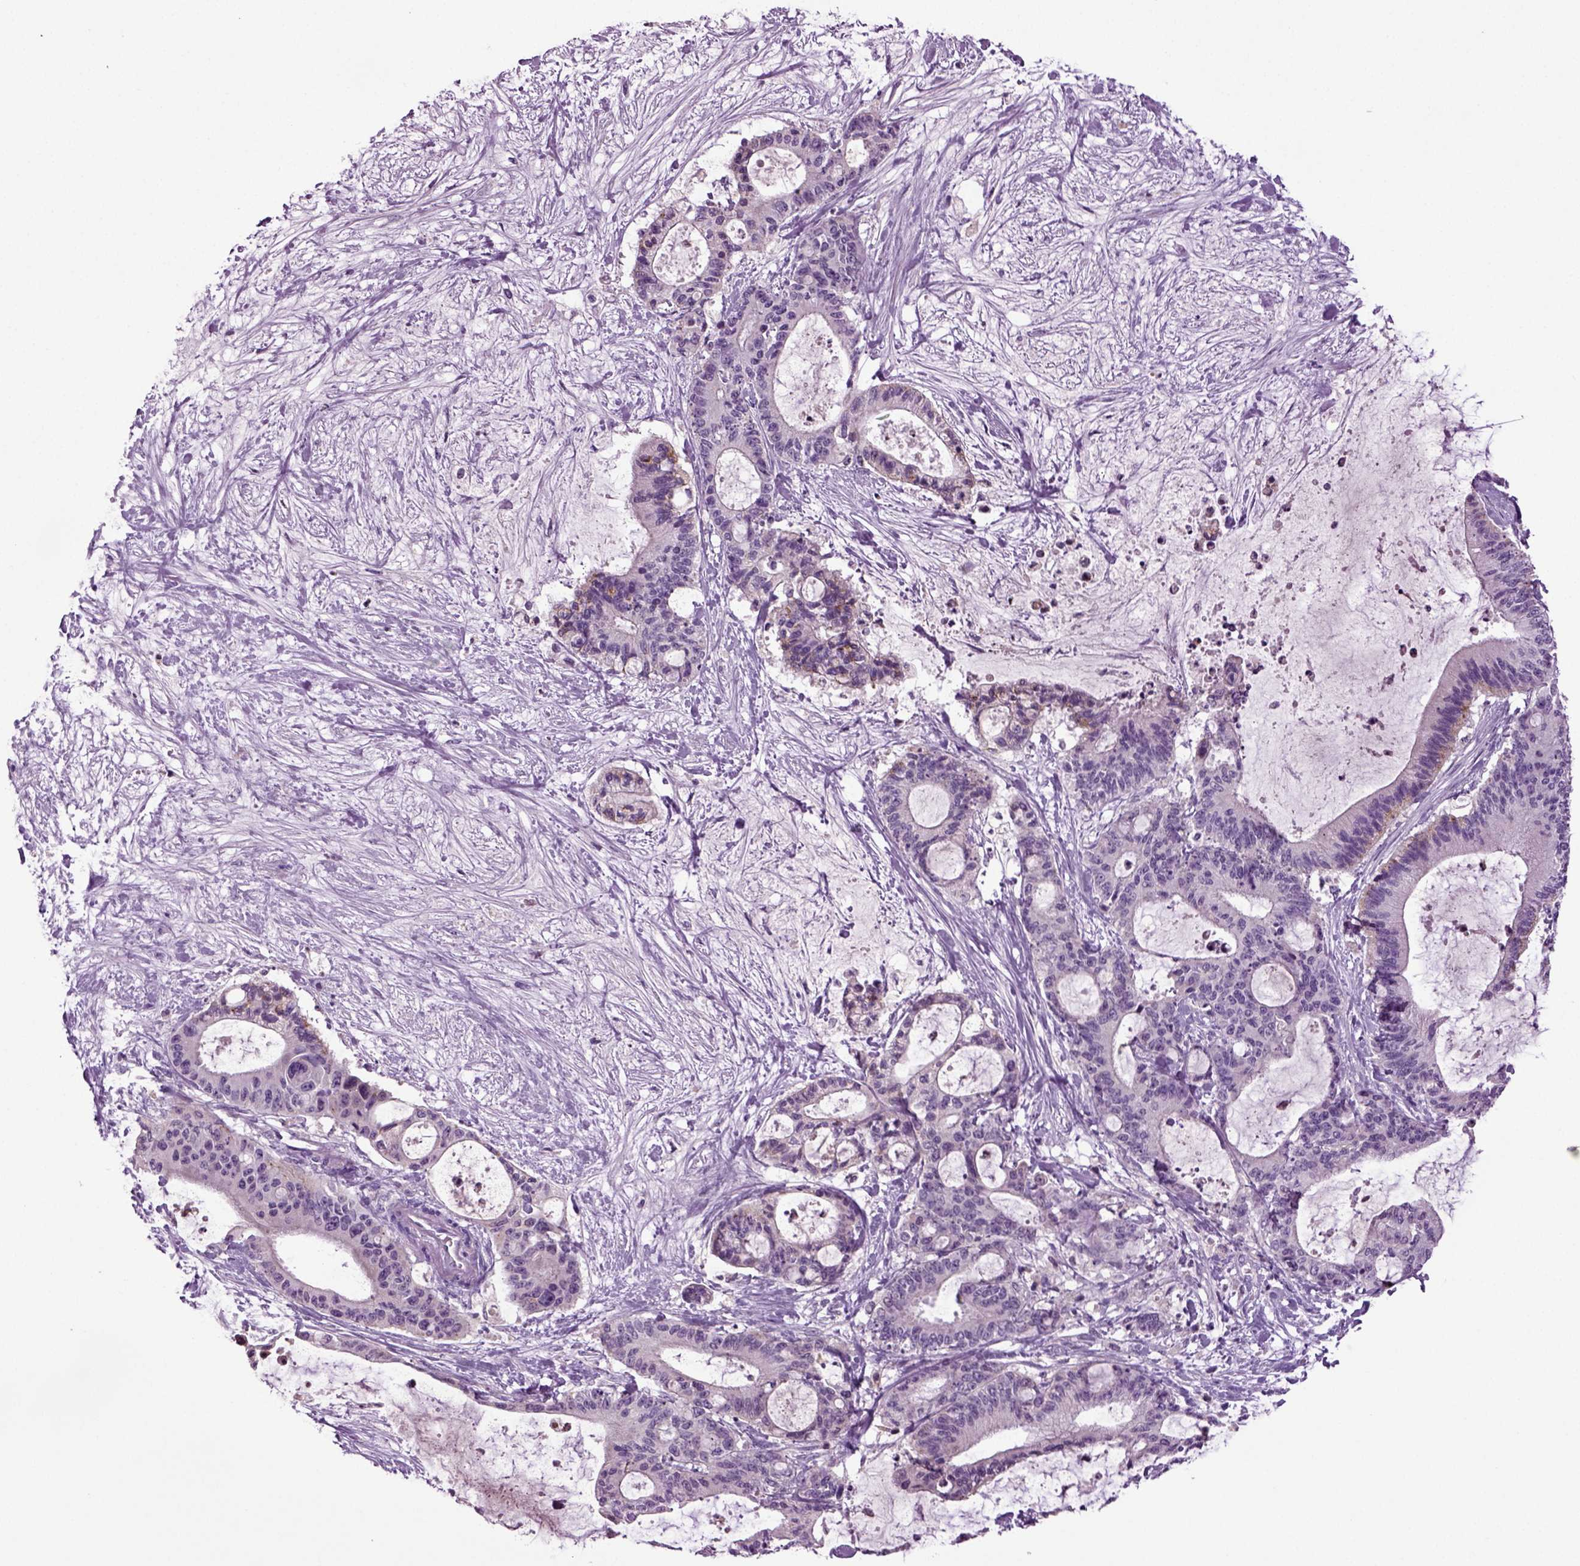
{"staining": {"intensity": "negative", "quantity": "none", "location": "none"}, "tissue": "liver cancer", "cell_type": "Tumor cells", "image_type": "cancer", "snomed": [{"axis": "morphology", "description": "Cholangiocarcinoma"}, {"axis": "topography", "description": "Liver"}], "caption": "A photomicrograph of human cholangiocarcinoma (liver) is negative for staining in tumor cells.", "gene": "FGF11", "patient": {"sex": "female", "age": 73}}